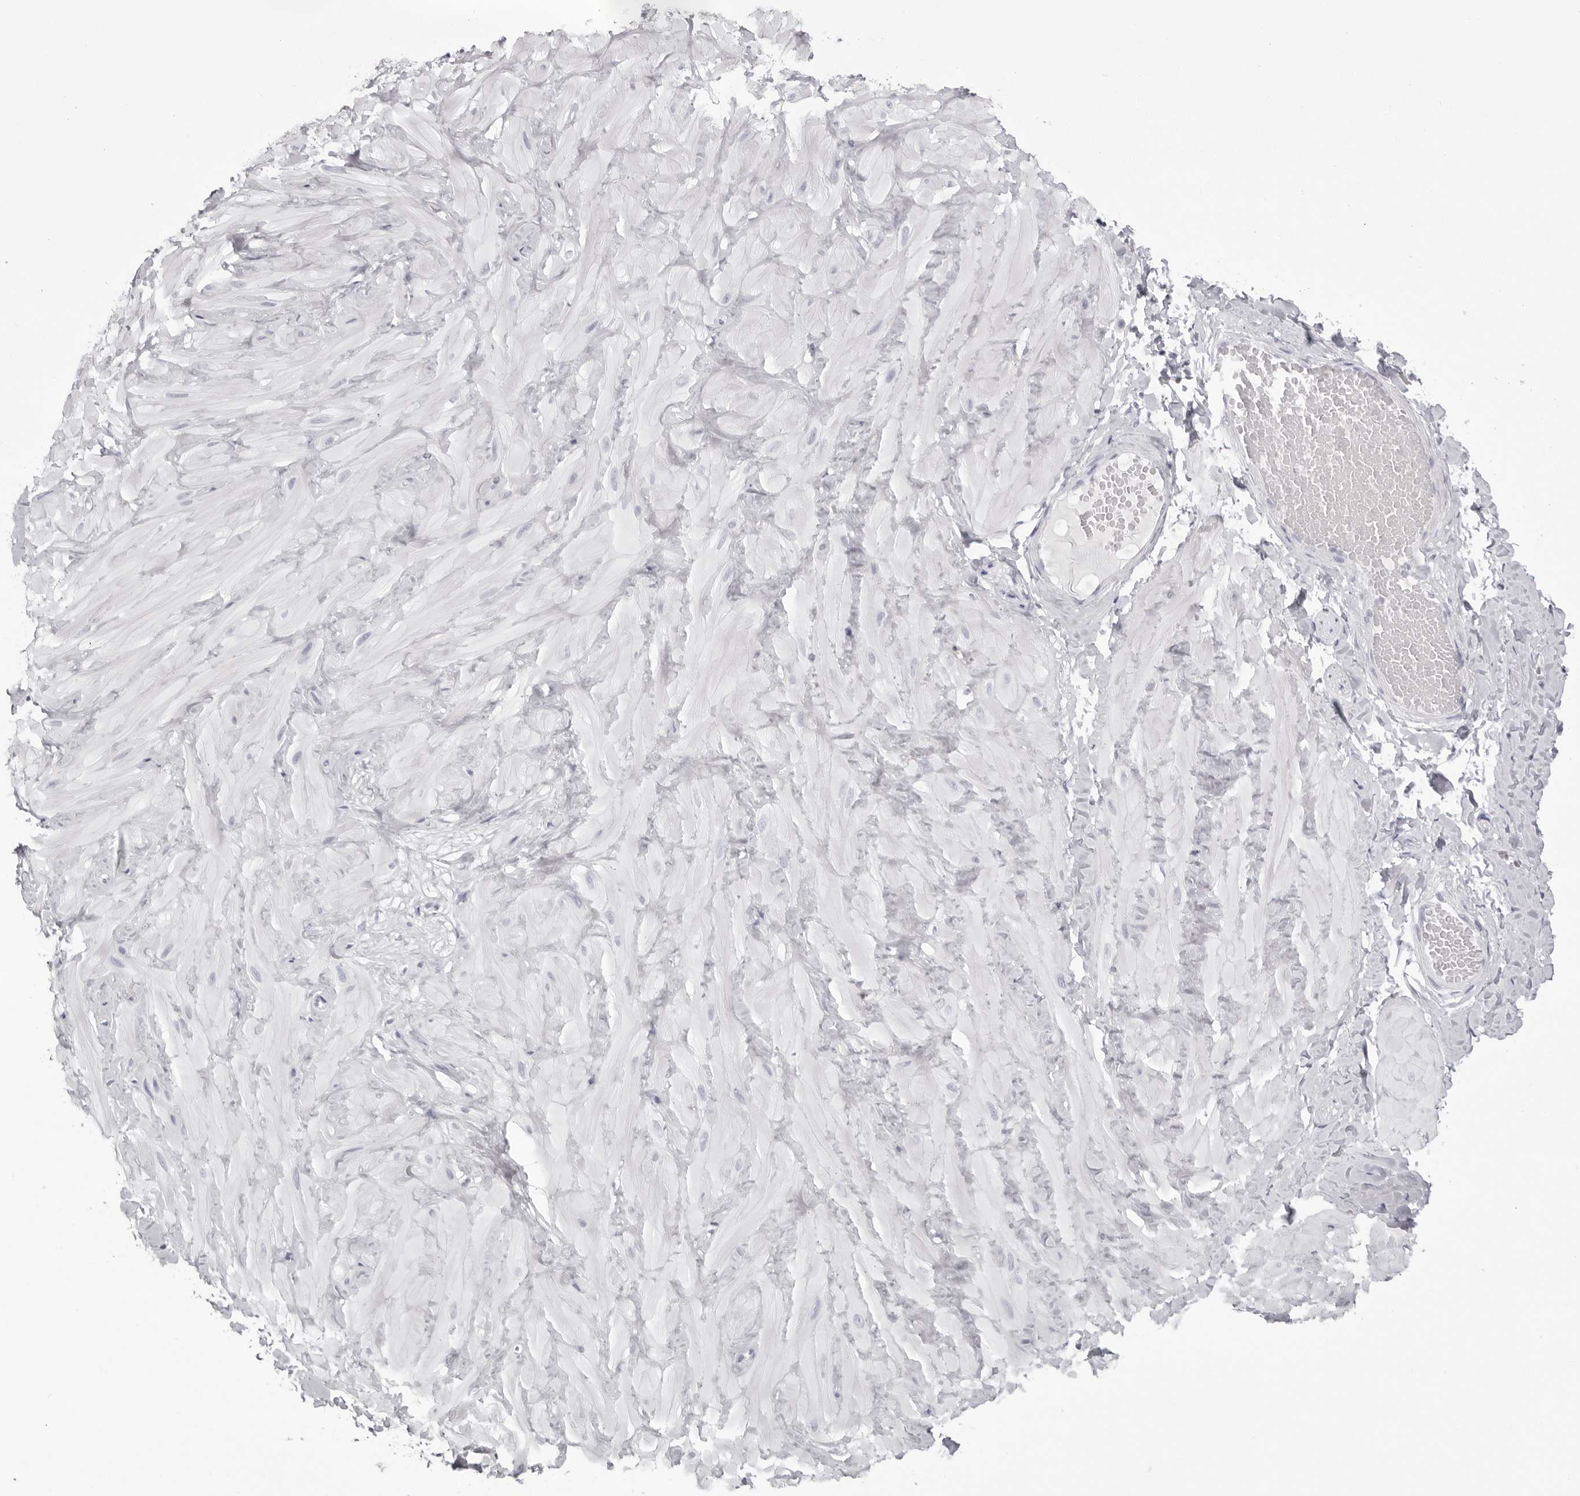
{"staining": {"intensity": "negative", "quantity": "none", "location": "none"}, "tissue": "adipose tissue", "cell_type": "Adipocytes", "image_type": "normal", "snomed": [{"axis": "morphology", "description": "Normal tissue, NOS"}, {"axis": "topography", "description": "Adipose tissue"}, {"axis": "topography", "description": "Vascular tissue"}, {"axis": "topography", "description": "Peripheral nerve tissue"}], "caption": "Immunohistochemical staining of unremarkable adipose tissue reveals no significant staining in adipocytes. (DAB IHC visualized using brightfield microscopy, high magnification).", "gene": "TMOD4", "patient": {"sex": "male", "age": 25}}